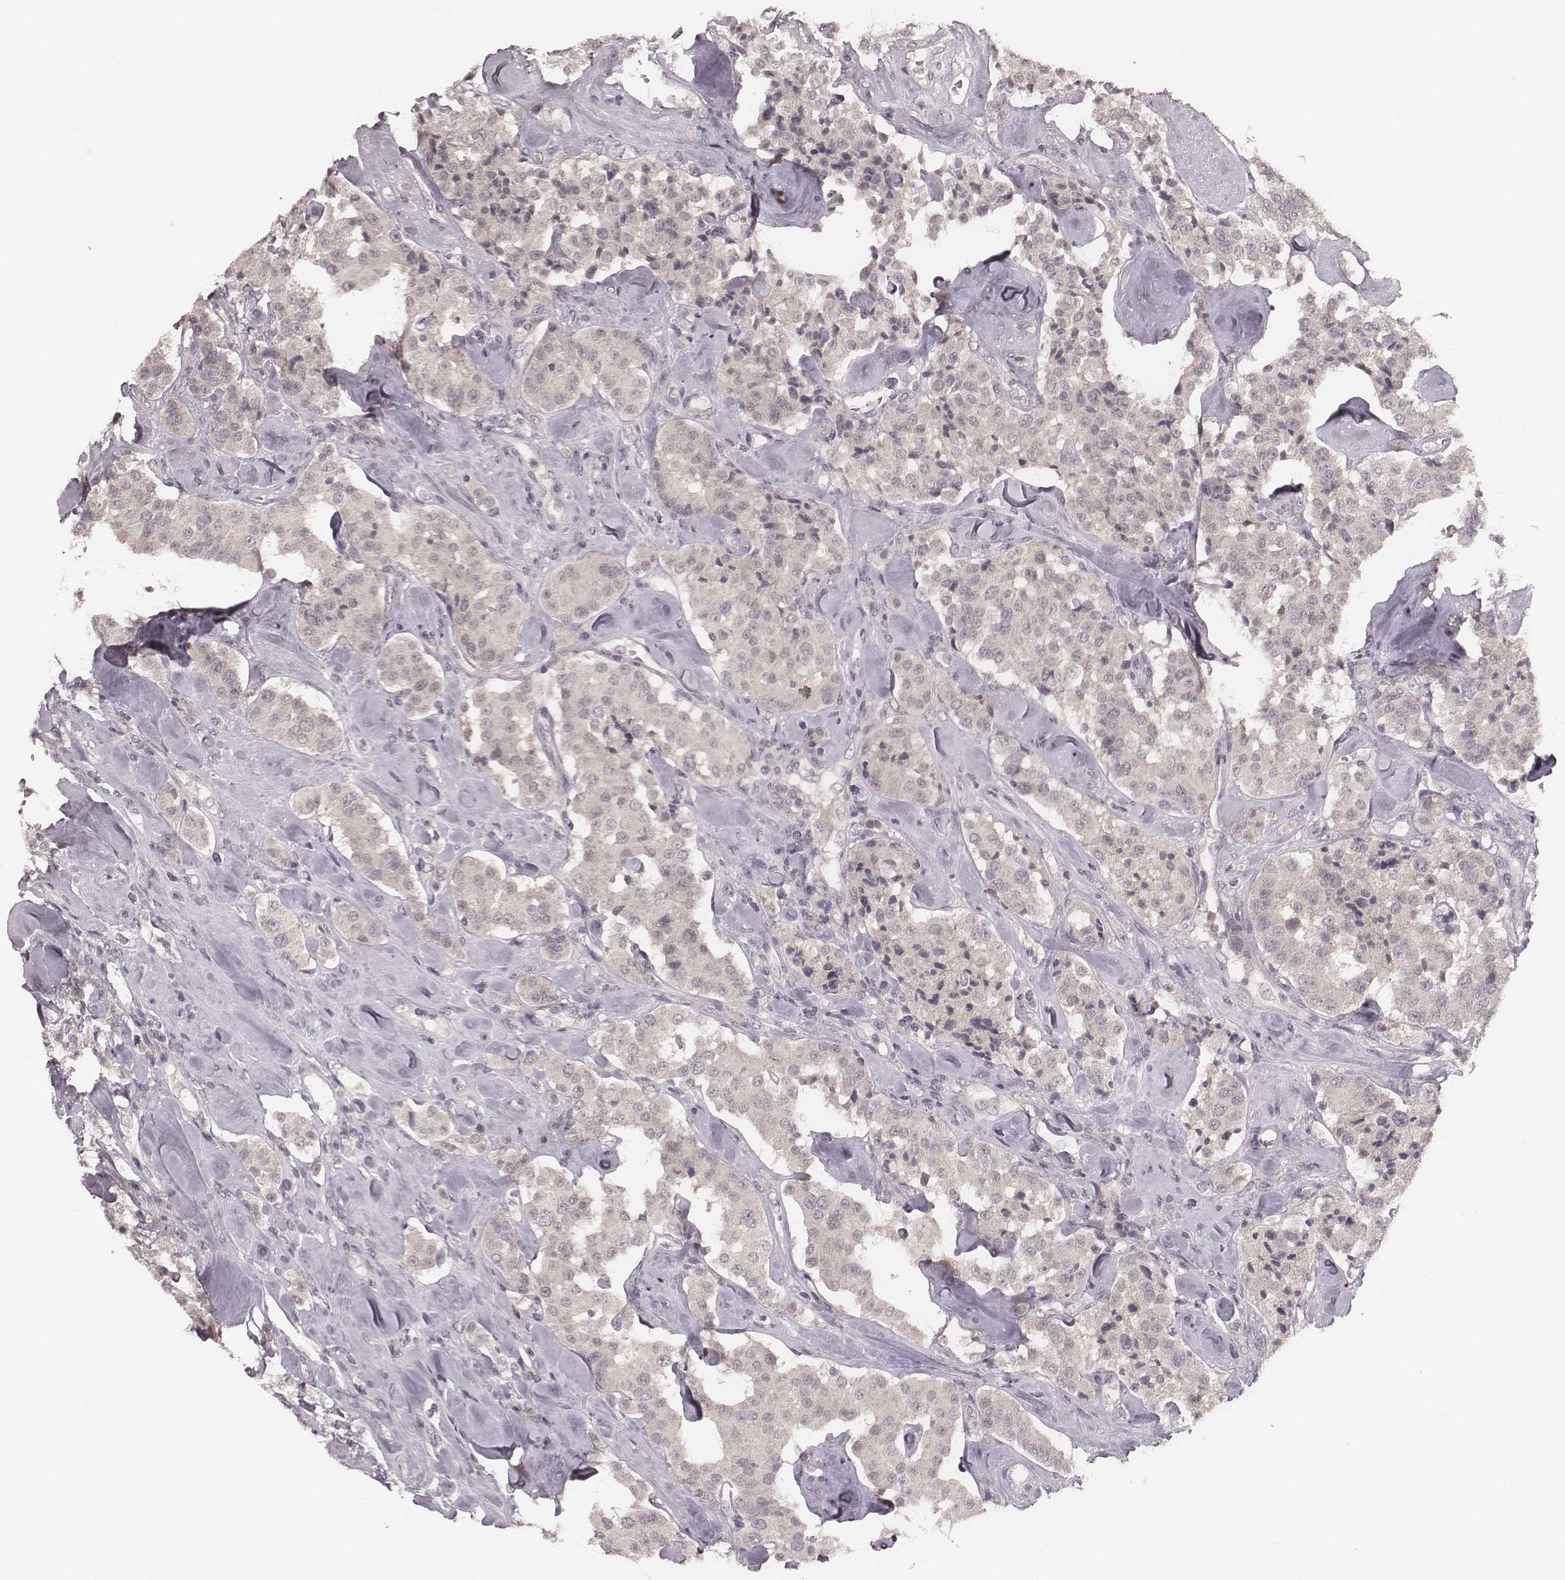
{"staining": {"intensity": "negative", "quantity": "none", "location": "none"}, "tissue": "carcinoid", "cell_type": "Tumor cells", "image_type": "cancer", "snomed": [{"axis": "morphology", "description": "Carcinoid, malignant, NOS"}, {"axis": "topography", "description": "Pancreas"}], "caption": "Tumor cells show no significant positivity in malignant carcinoid.", "gene": "LY6K", "patient": {"sex": "male", "age": 41}}